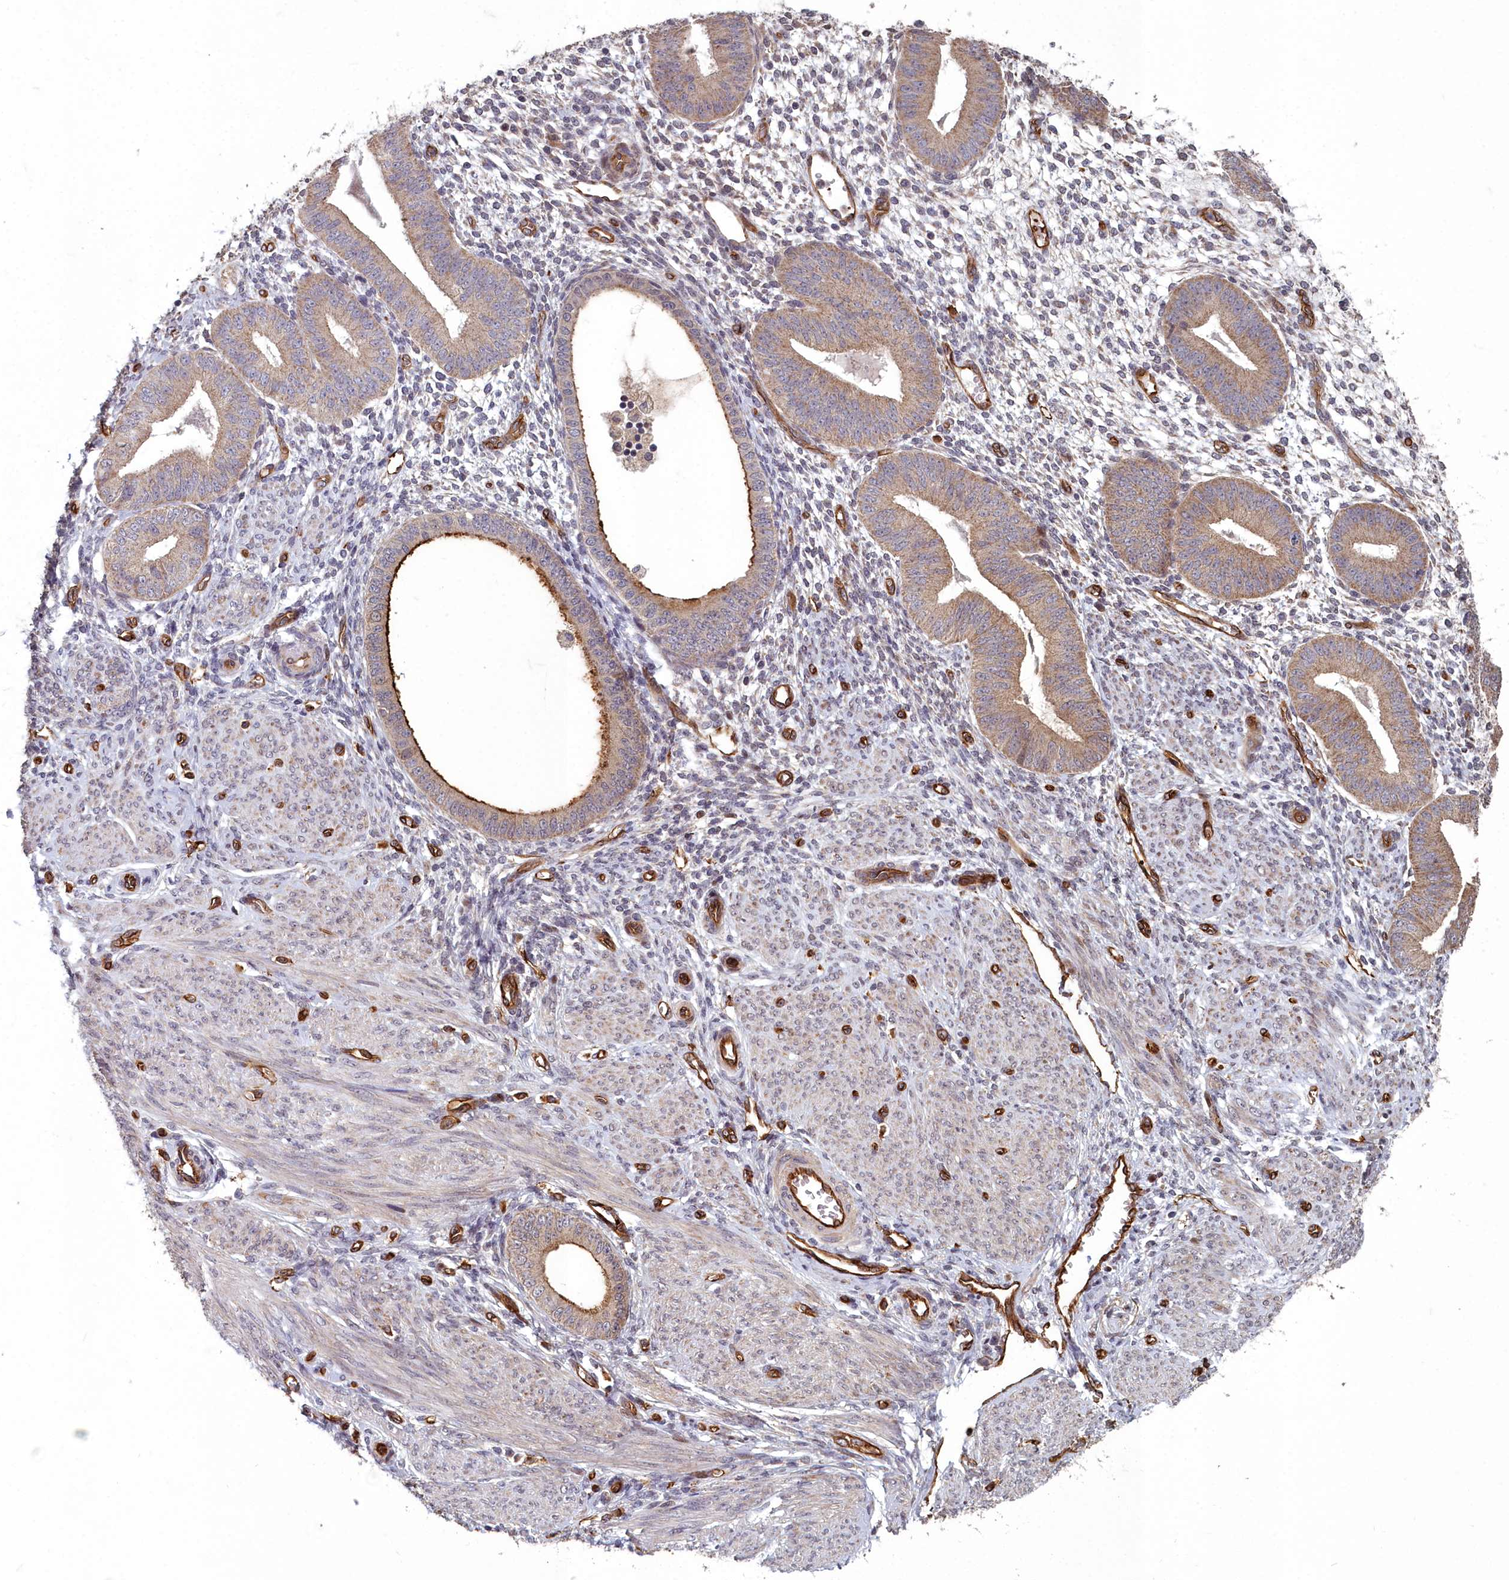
{"staining": {"intensity": "weak", "quantity": "<25%", "location": "cytoplasmic/membranous"}, "tissue": "endometrium", "cell_type": "Cells in endometrial stroma", "image_type": "normal", "snomed": [{"axis": "morphology", "description": "Normal tissue, NOS"}, {"axis": "topography", "description": "Endometrium"}], "caption": "Photomicrograph shows no significant protein positivity in cells in endometrial stroma of benign endometrium.", "gene": "TSPYL4", "patient": {"sex": "female", "age": 49}}